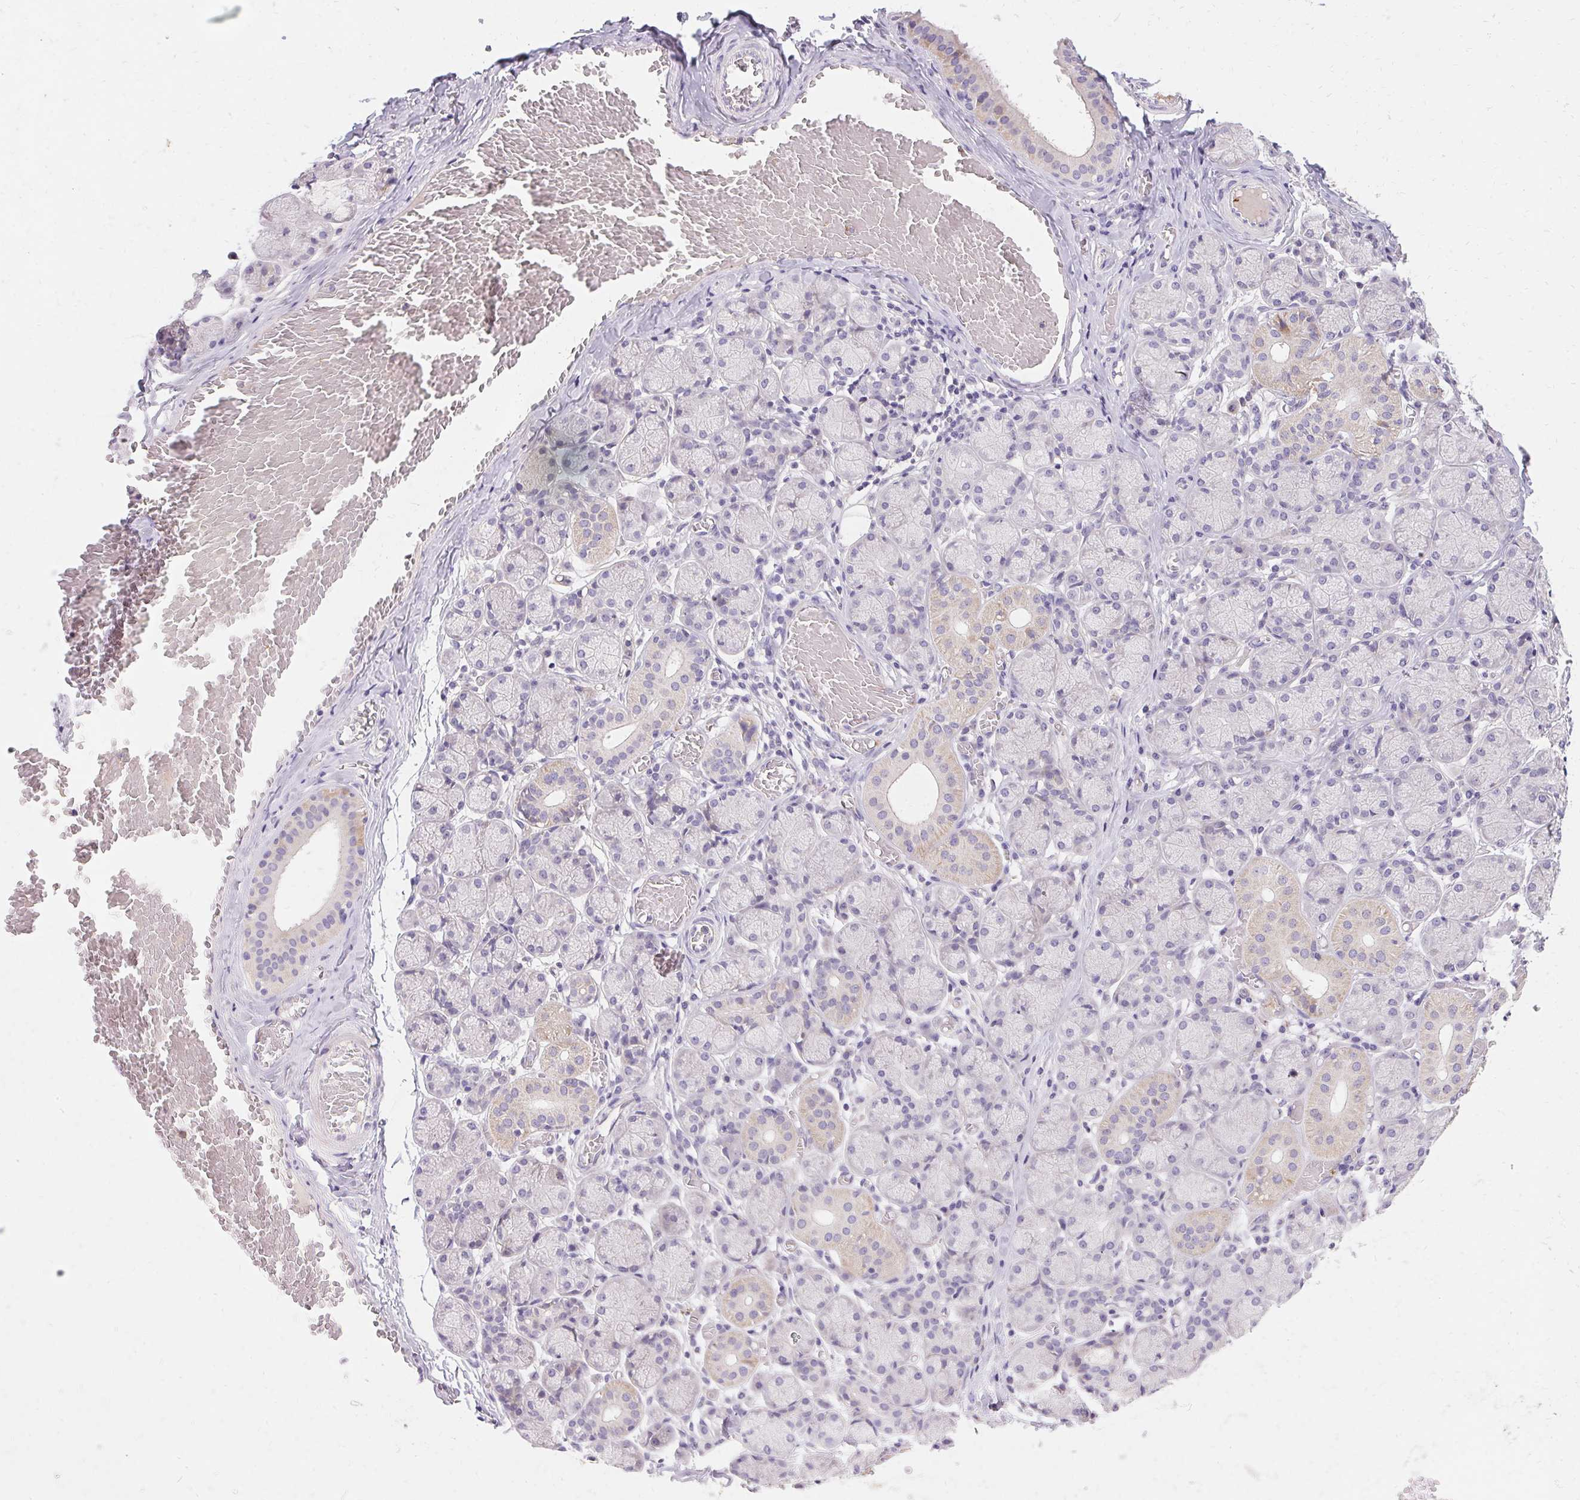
{"staining": {"intensity": "weak", "quantity": "<25%", "location": "cytoplasmic/membranous"}, "tissue": "salivary gland", "cell_type": "Glandular cells", "image_type": "normal", "snomed": [{"axis": "morphology", "description": "Normal tissue, NOS"}, {"axis": "topography", "description": "Salivary gland"}], "caption": "High magnification brightfield microscopy of benign salivary gland stained with DAB (brown) and counterstained with hematoxylin (blue): glandular cells show no significant positivity.", "gene": "TRIP13", "patient": {"sex": "female", "age": 24}}